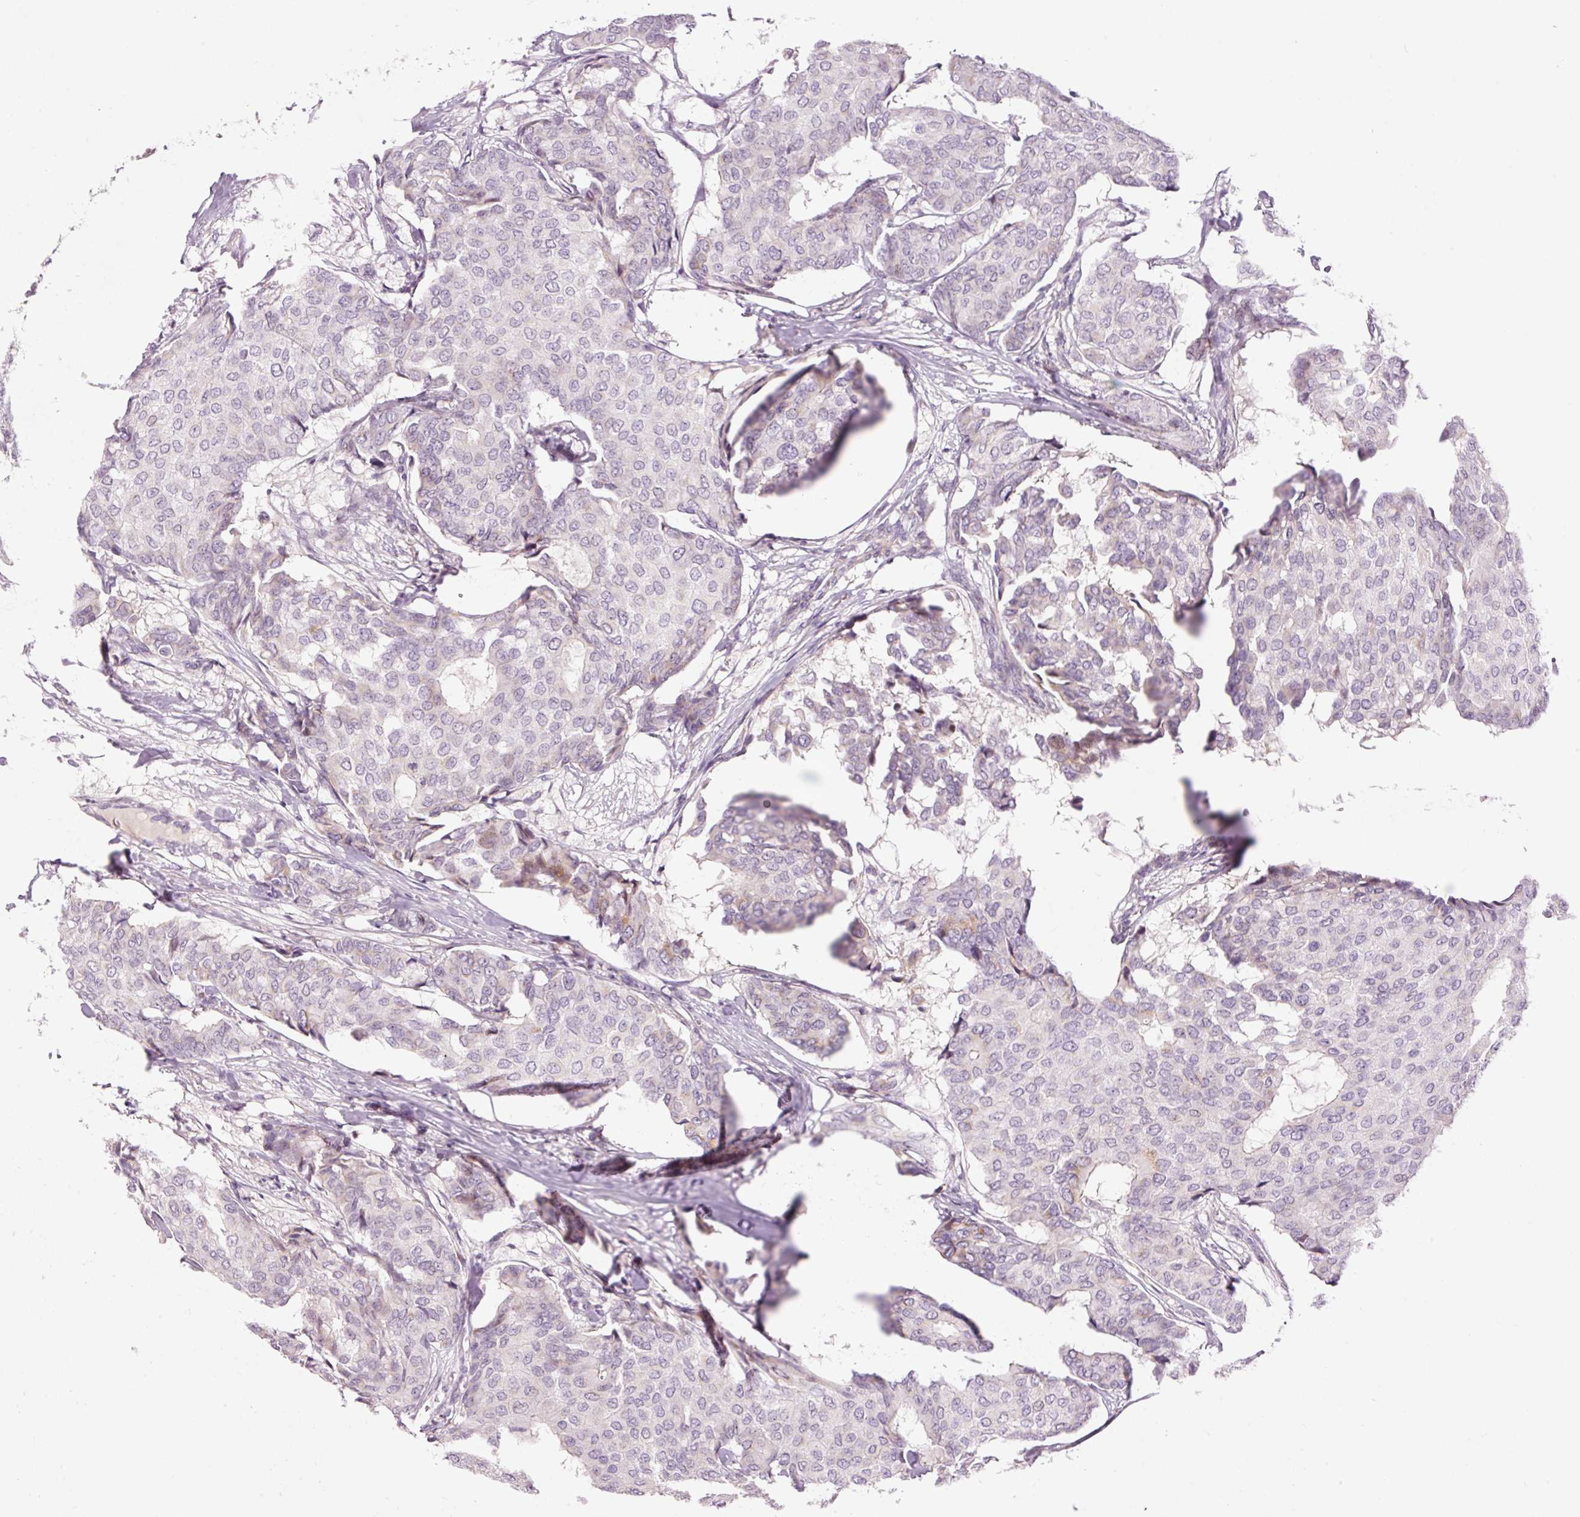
{"staining": {"intensity": "negative", "quantity": "none", "location": "none"}, "tissue": "breast cancer", "cell_type": "Tumor cells", "image_type": "cancer", "snomed": [{"axis": "morphology", "description": "Duct carcinoma"}, {"axis": "topography", "description": "Breast"}], "caption": "Intraductal carcinoma (breast) was stained to show a protein in brown. There is no significant expression in tumor cells. The staining was performed using DAB (3,3'-diaminobenzidine) to visualize the protein expression in brown, while the nuclei were stained in blue with hematoxylin (Magnification: 20x).", "gene": "HNF1A", "patient": {"sex": "female", "age": 75}}